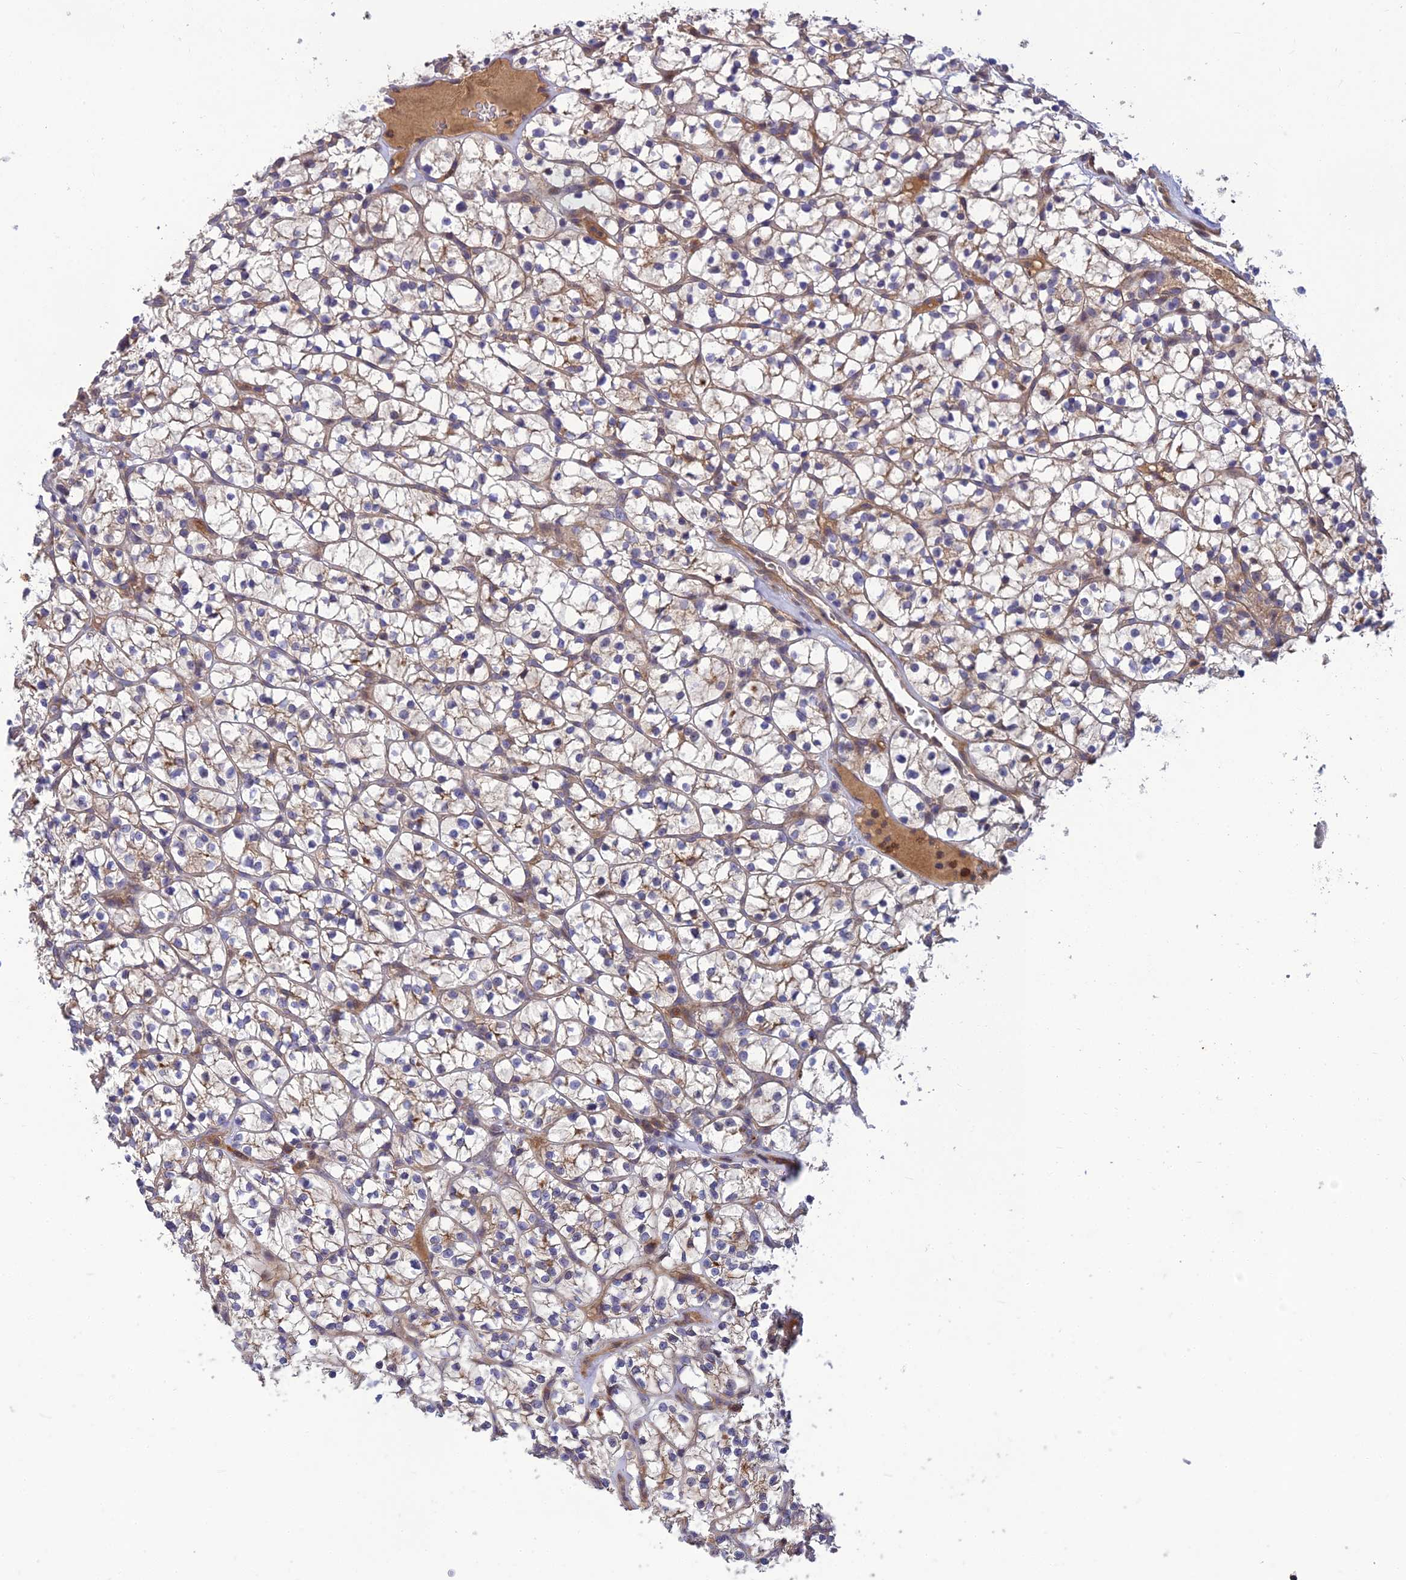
{"staining": {"intensity": "weak", "quantity": "25%-75%", "location": "cytoplasmic/membranous"}, "tissue": "renal cancer", "cell_type": "Tumor cells", "image_type": "cancer", "snomed": [{"axis": "morphology", "description": "Adenocarcinoma, NOS"}, {"axis": "topography", "description": "Kidney"}], "caption": "Weak cytoplasmic/membranous expression is seen in approximately 25%-75% of tumor cells in renal cancer.", "gene": "FAM151B", "patient": {"sex": "female", "age": 64}}